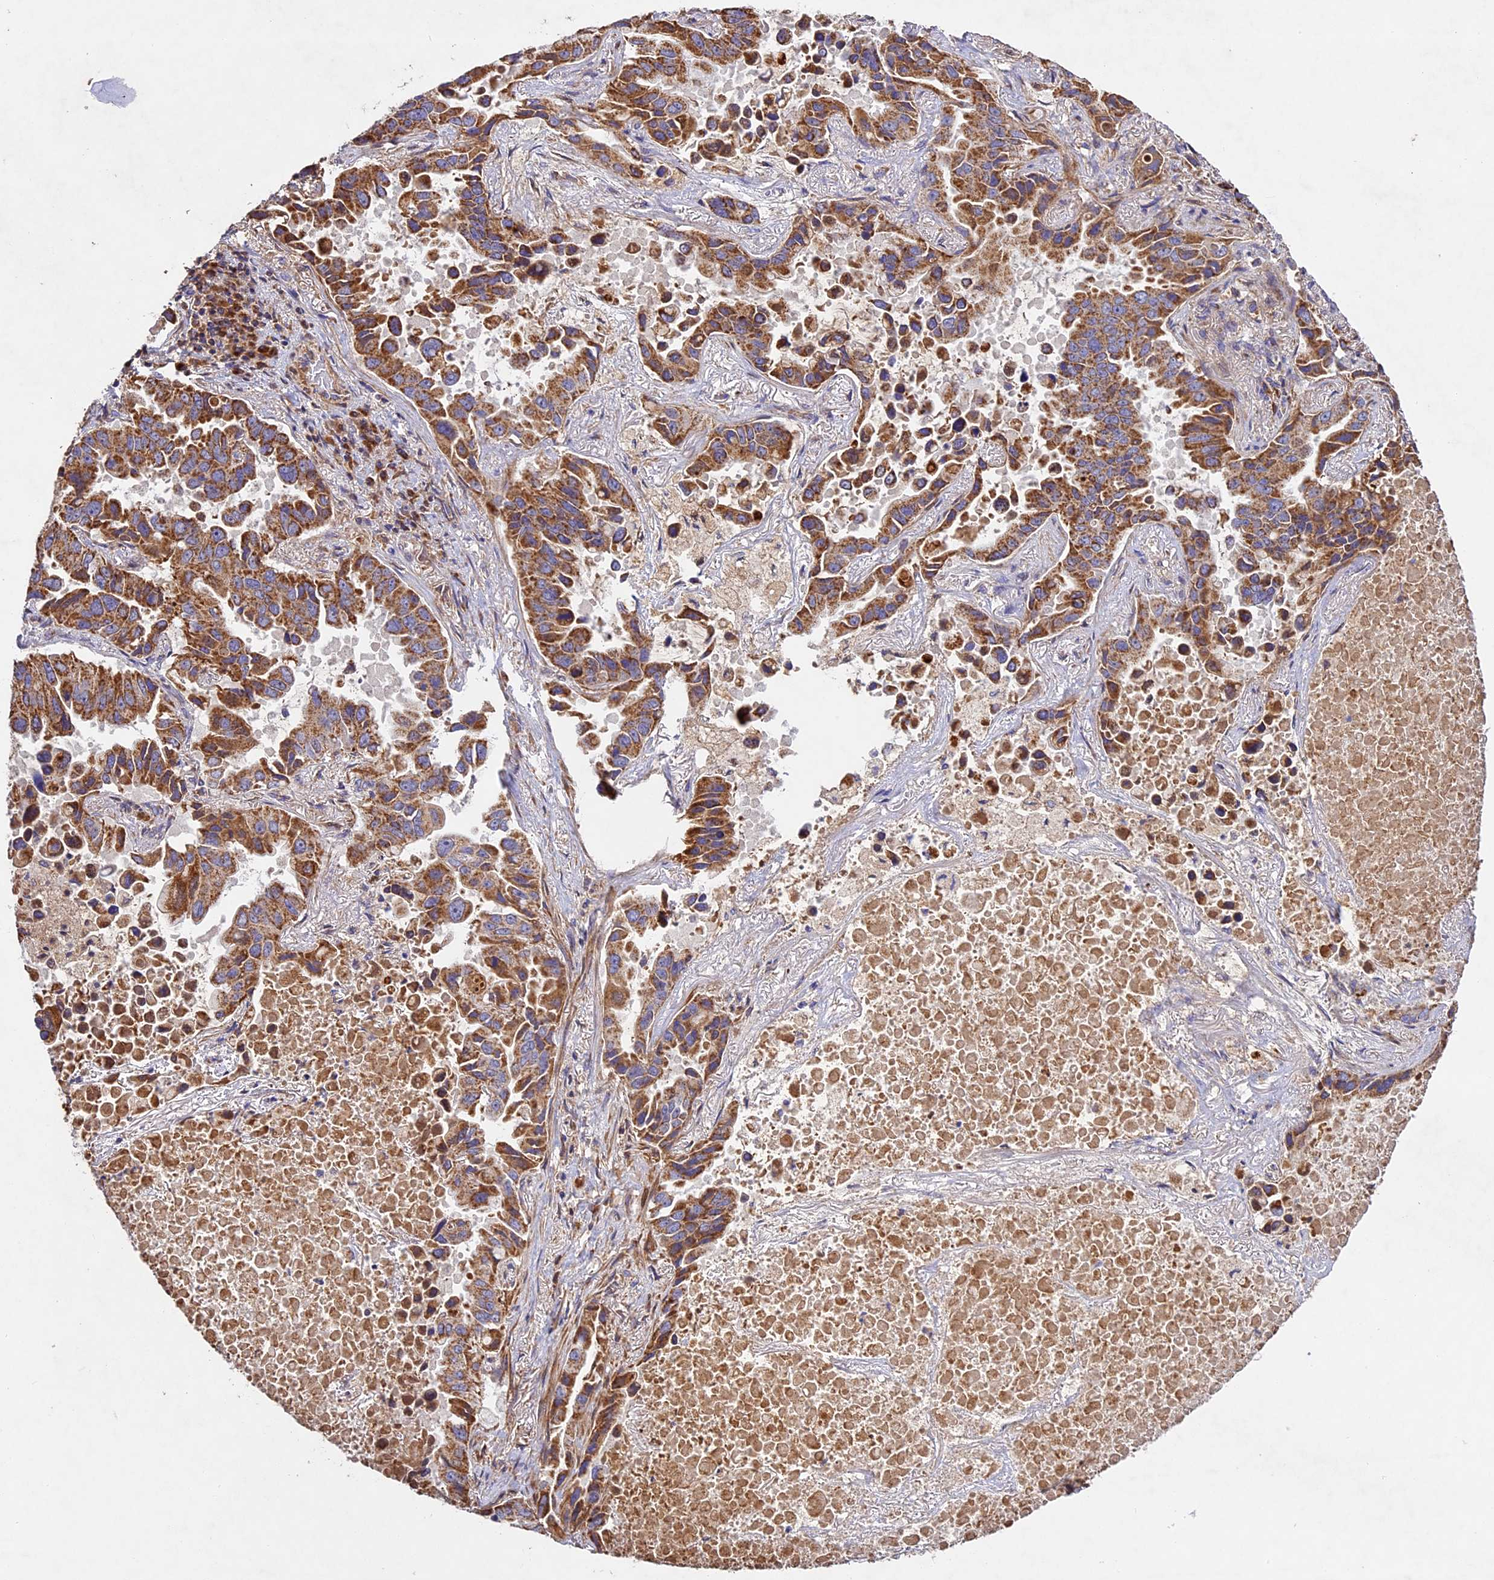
{"staining": {"intensity": "strong", "quantity": ">75%", "location": "cytoplasmic/membranous"}, "tissue": "lung cancer", "cell_type": "Tumor cells", "image_type": "cancer", "snomed": [{"axis": "morphology", "description": "Adenocarcinoma, NOS"}, {"axis": "topography", "description": "Lung"}], "caption": "Adenocarcinoma (lung) tissue displays strong cytoplasmic/membranous positivity in about >75% of tumor cells, visualized by immunohistochemistry.", "gene": "OCEL1", "patient": {"sex": "male", "age": 64}}